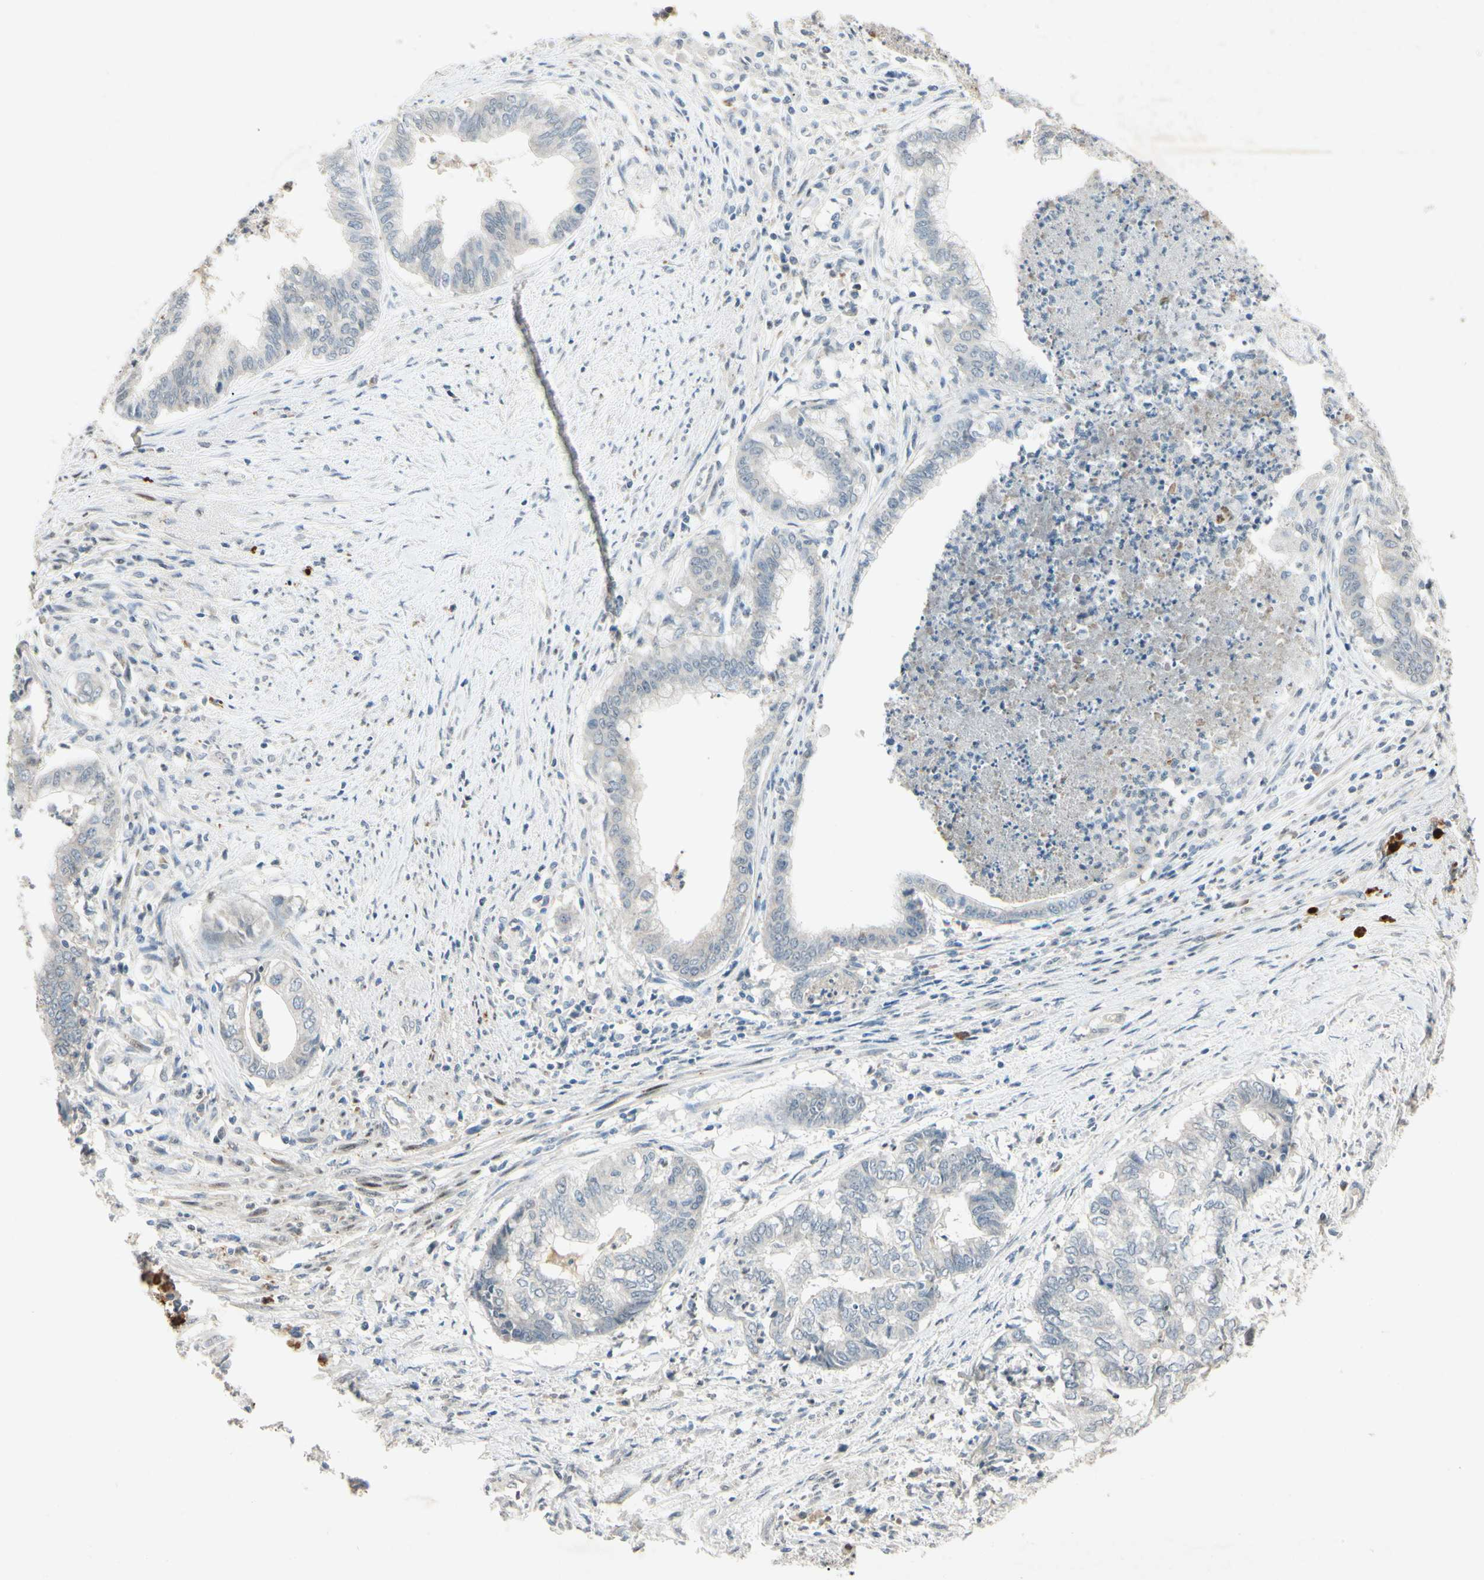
{"staining": {"intensity": "negative", "quantity": "none", "location": "none"}, "tissue": "endometrial cancer", "cell_type": "Tumor cells", "image_type": "cancer", "snomed": [{"axis": "morphology", "description": "Necrosis, NOS"}, {"axis": "morphology", "description": "Adenocarcinoma, NOS"}, {"axis": "topography", "description": "Endometrium"}], "caption": "Adenocarcinoma (endometrial) was stained to show a protein in brown. There is no significant expression in tumor cells. (DAB (3,3'-diaminobenzidine) immunohistochemistry, high magnification).", "gene": "HSPA1B", "patient": {"sex": "female", "age": 79}}